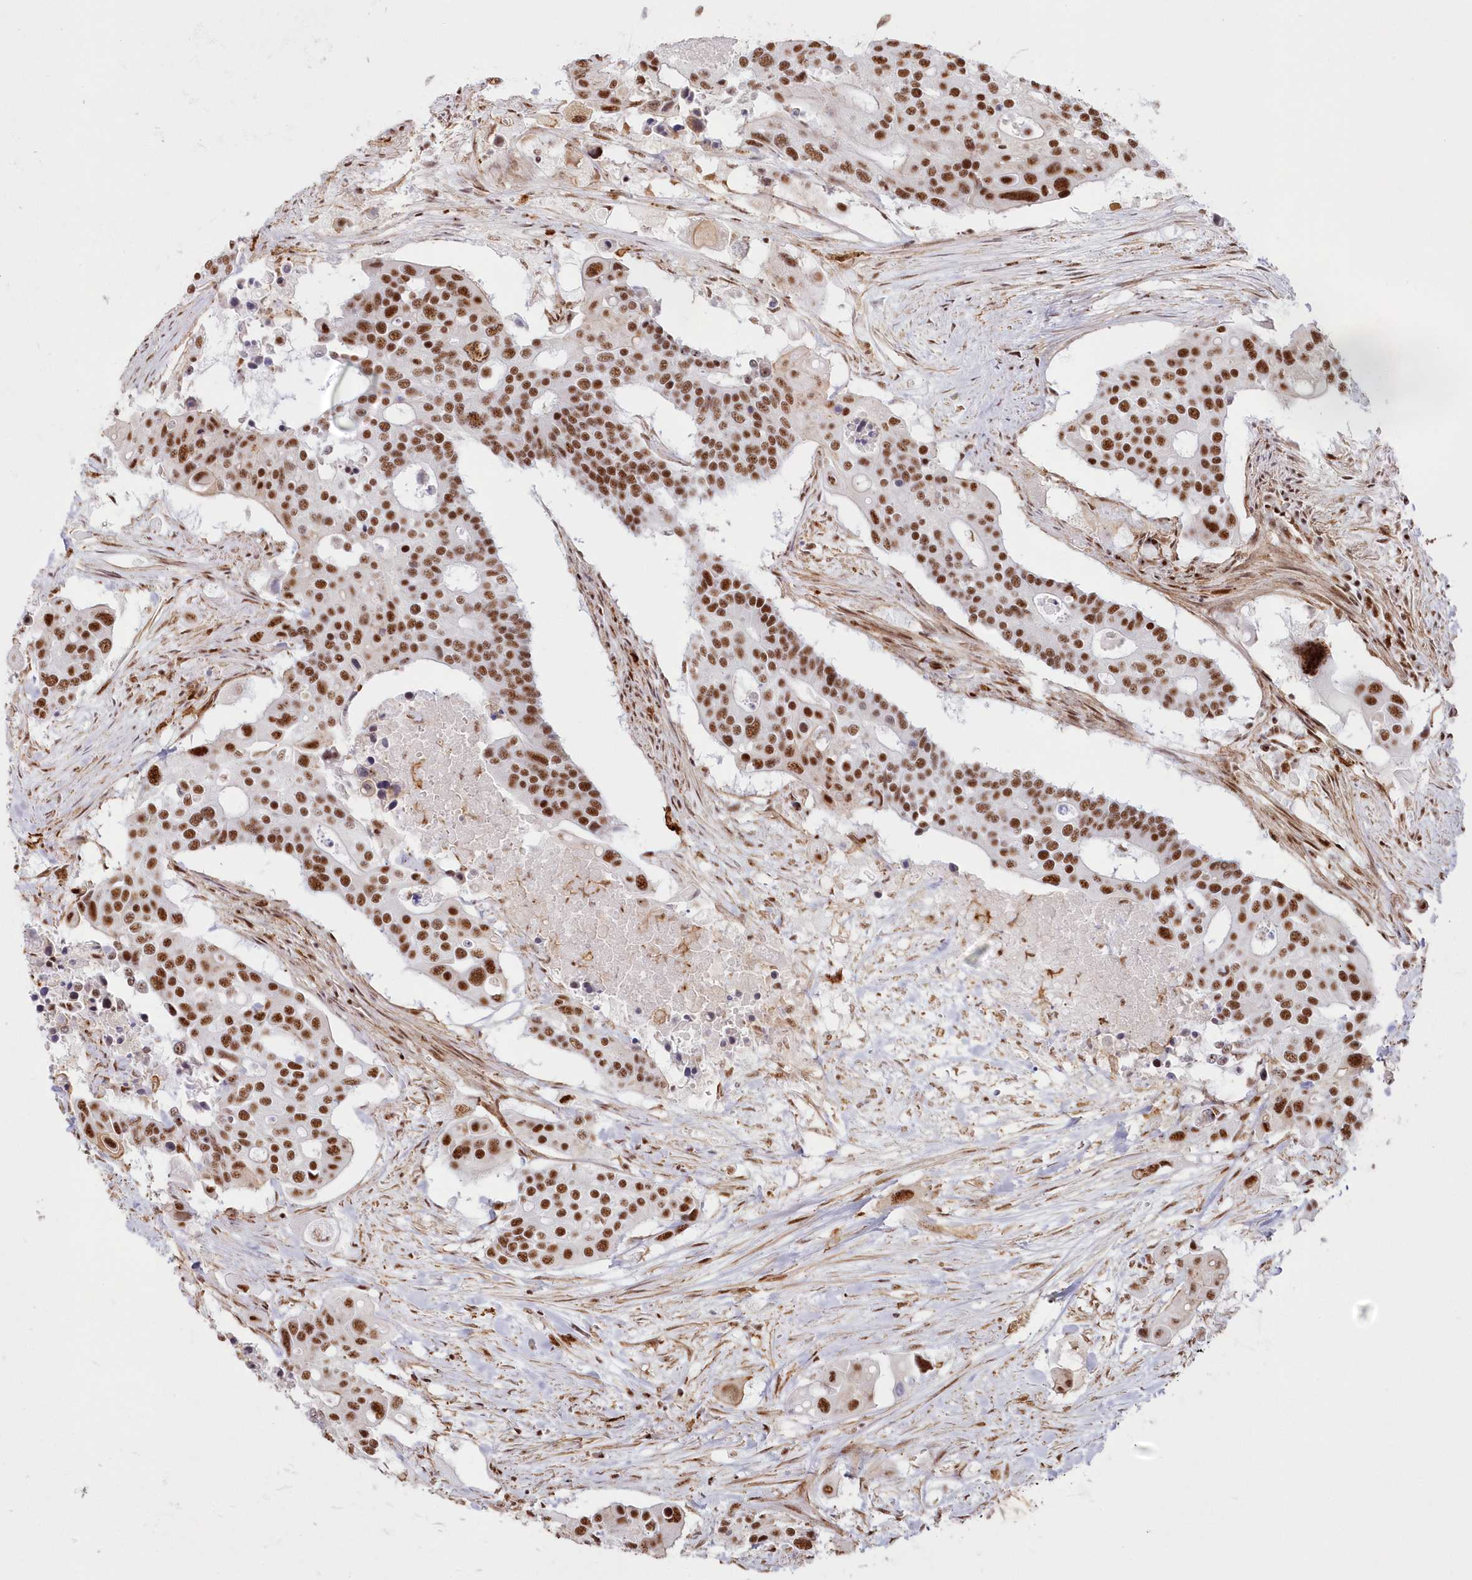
{"staining": {"intensity": "moderate", "quantity": ">75%", "location": "nuclear"}, "tissue": "colorectal cancer", "cell_type": "Tumor cells", "image_type": "cancer", "snomed": [{"axis": "morphology", "description": "Adenocarcinoma, NOS"}, {"axis": "topography", "description": "Colon"}], "caption": "Immunohistochemical staining of adenocarcinoma (colorectal) demonstrates moderate nuclear protein staining in approximately >75% of tumor cells. The staining is performed using DAB (3,3'-diaminobenzidine) brown chromogen to label protein expression. The nuclei are counter-stained blue using hematoxylin.", "gene": "DDX46", "patient": {"sex": "male", "age": 77}}